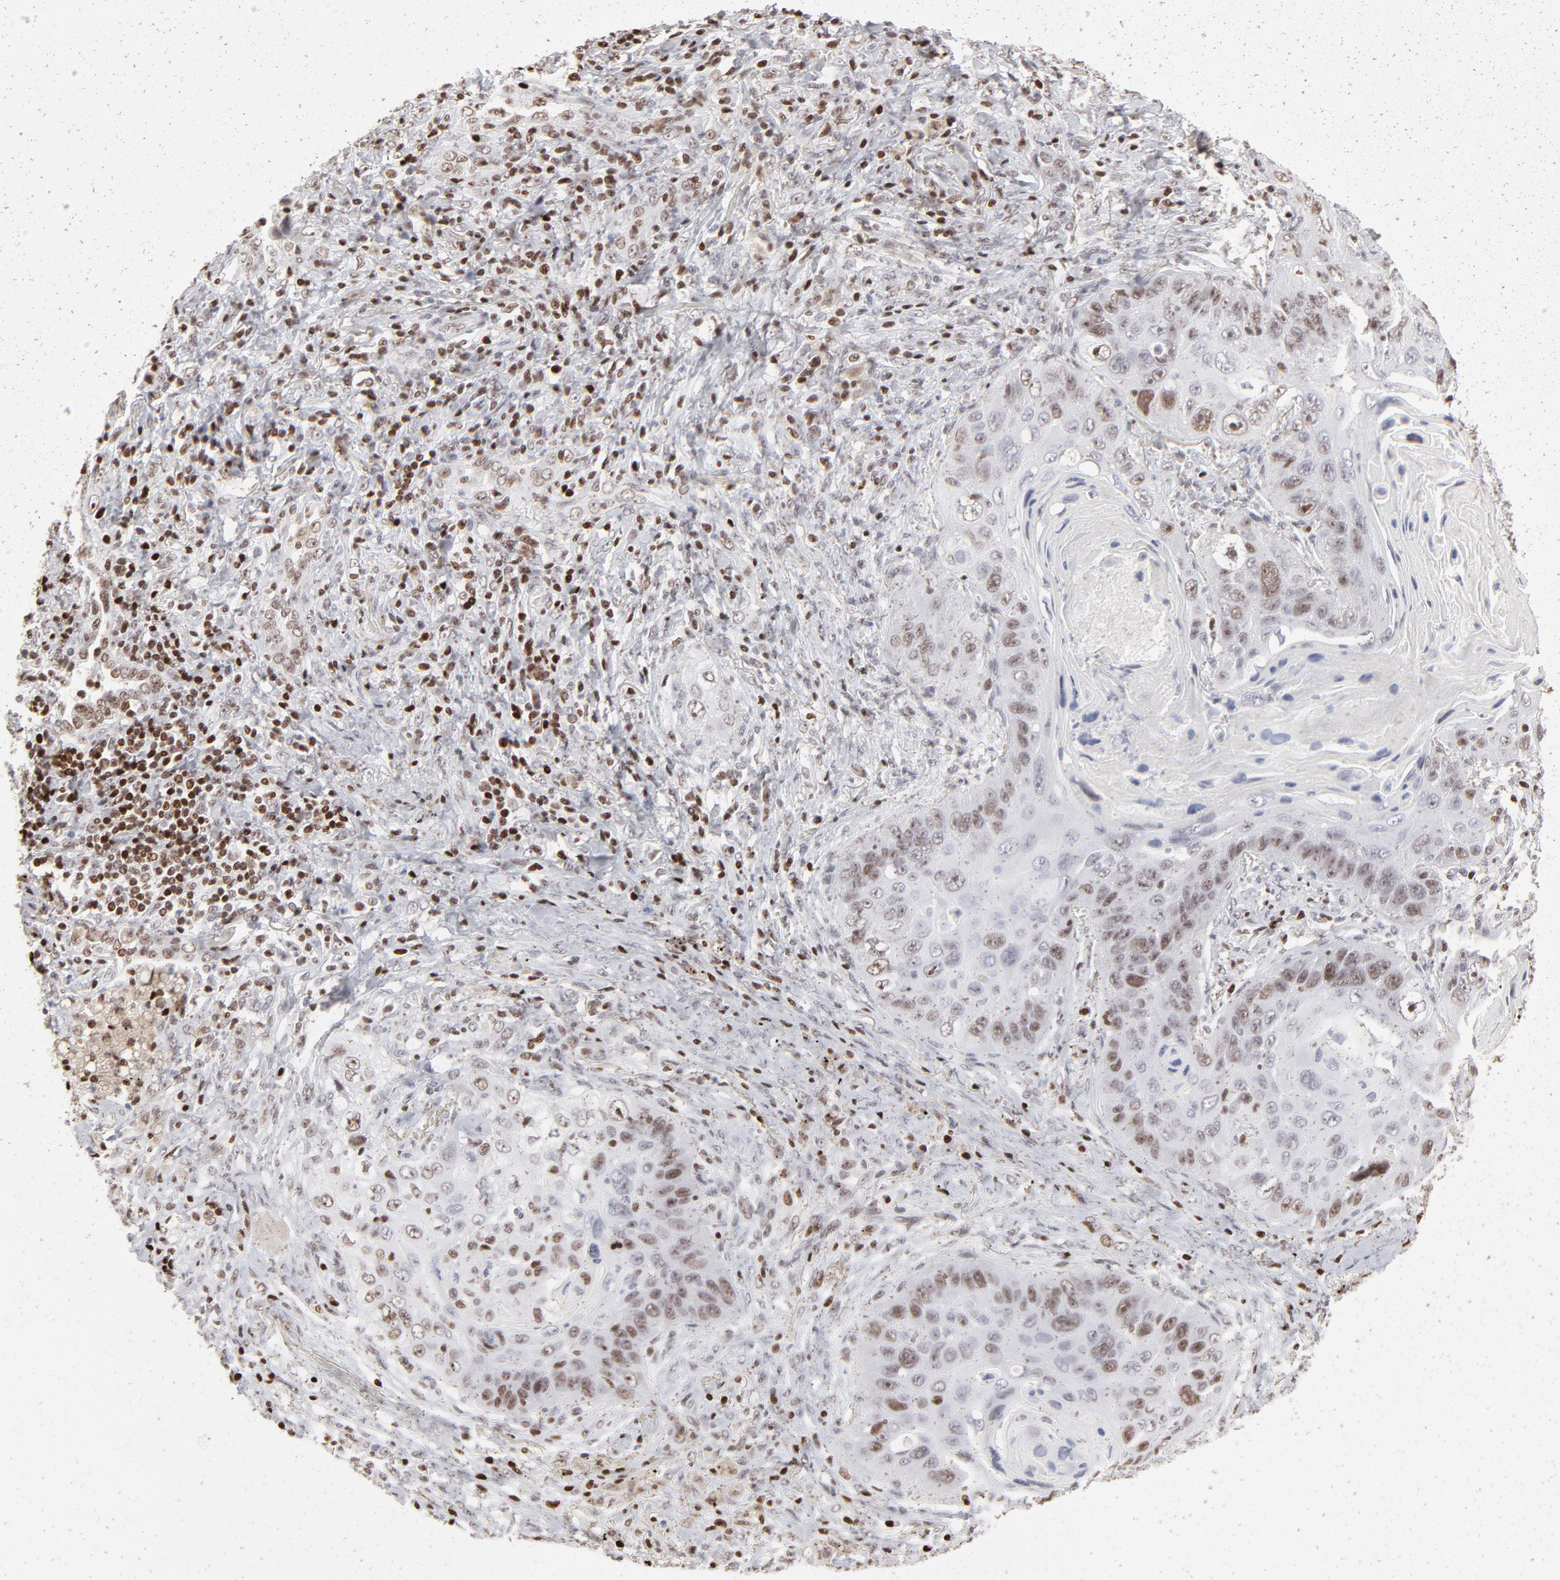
{"staining": {"intensity": "moderate", "quantity": "25%-75%", "location": "nuclear"}, "tissue": "lung cancer", "cell_type": "Tumor cells", "image_type": "cancer", "snomed": [{"axis": "morphology", "description": "Squamous cell carcinoma, NOS"}, {"axis": "topography", "description": "Lung"}], "caption": "About 25%-75% of tumor cells in squamous cell carcinoma (lung) show moderate nuclear protein positivity as visualized by brown immunohistochemical staining.", "gene": "PARP1", "patient": {"sex": "female", "age": 67}}